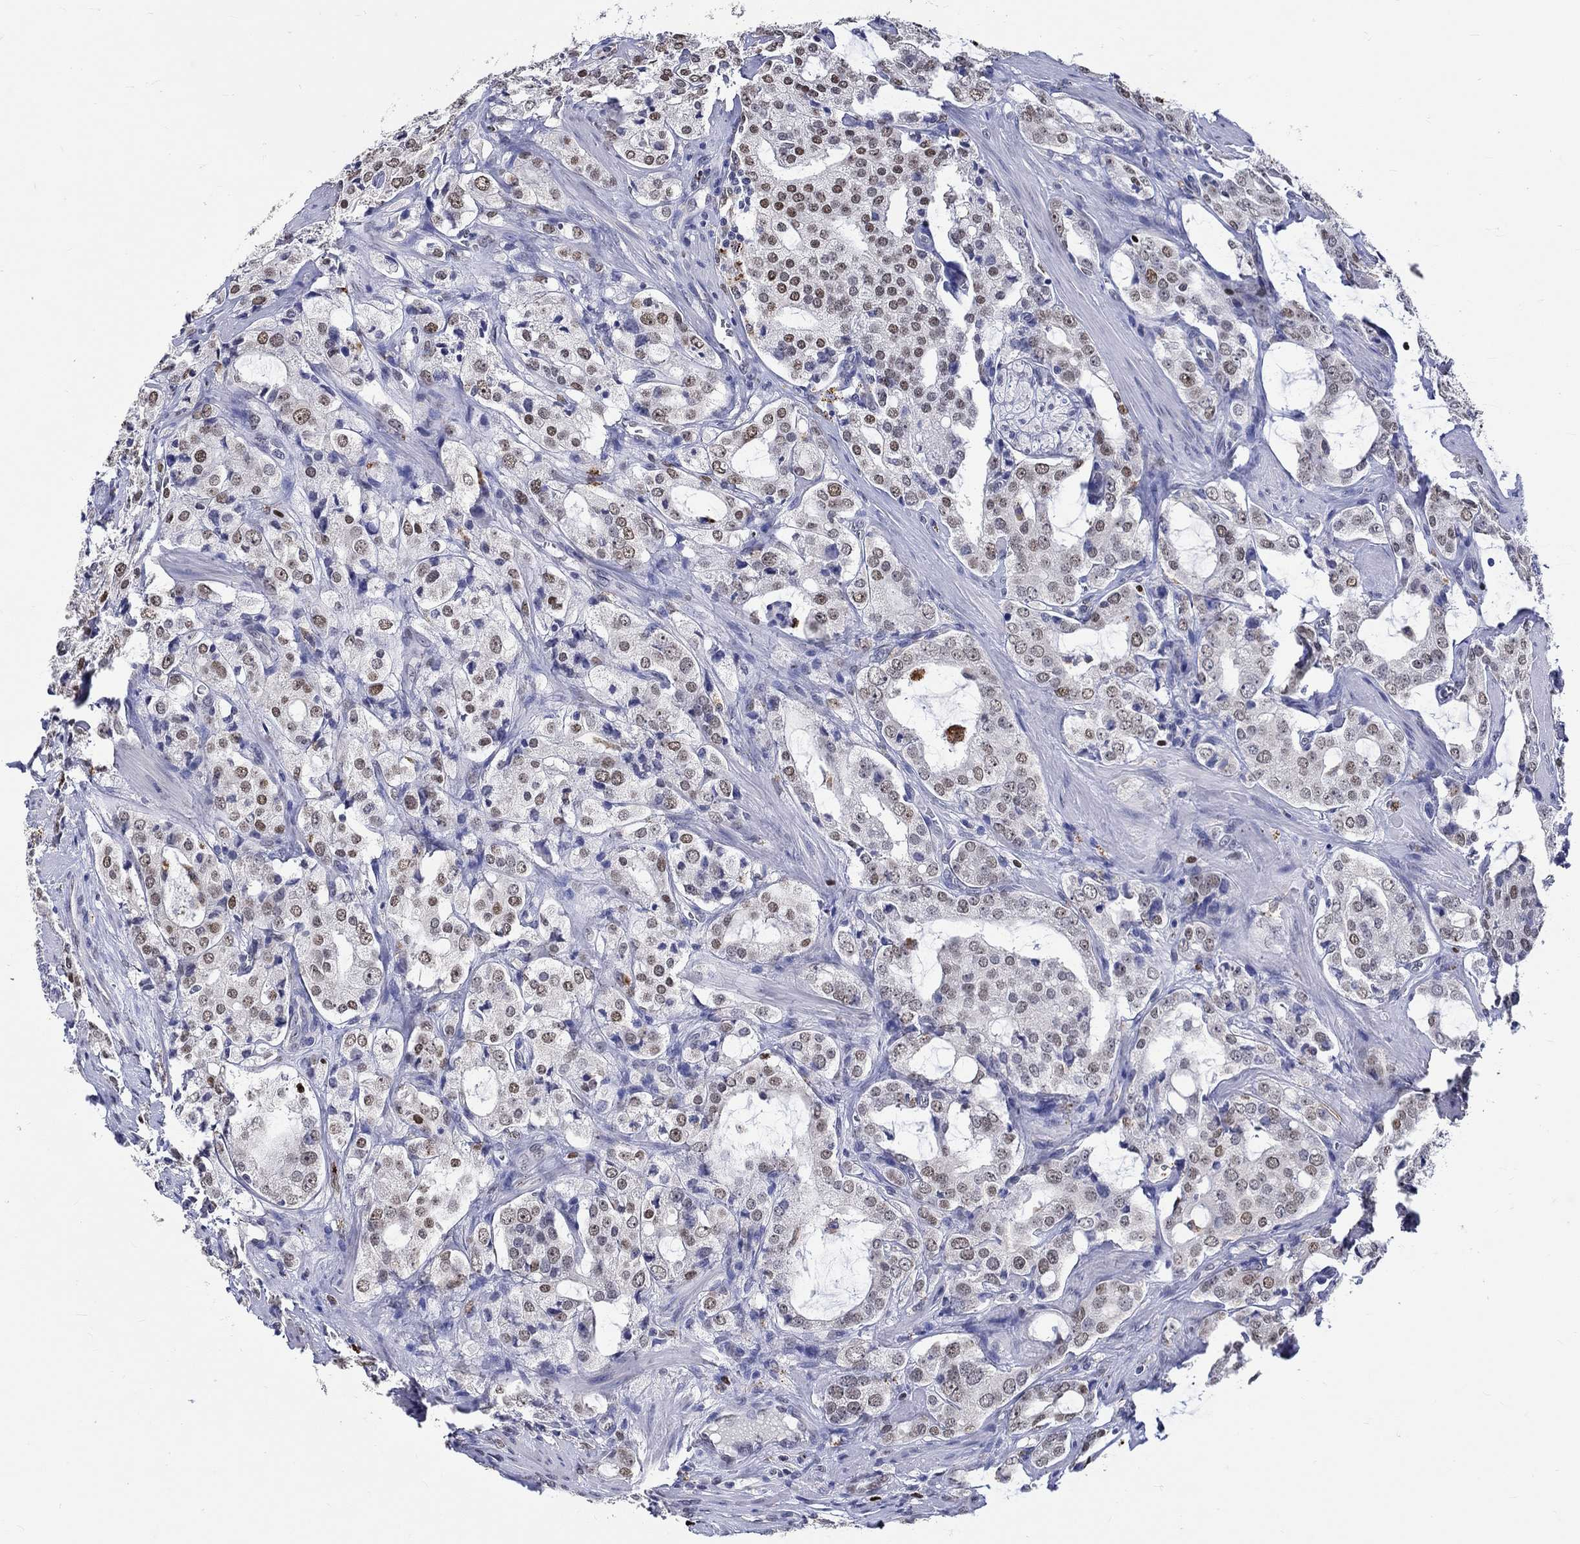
{"staining": {"intensity": "weak", "quantity": "<25%", "location": "cytoplasmic/membranous"}, "tissue": "prostate cancer", "cell_type": "Tumor cells", "image_type": "cancer", "snomed": [{"axis": "morphology", "description": "Adenocarcinoma, NOS"}, {"axis": "topography", "description": "Prostate"}], "caption": "Tumor cells show no significant positivity in adenocarcinoma (prostate). The staining is performed using DAB (3,3'-diaminobenzidine) brown chromogen with nuclei counter-stained in using hematoxylin.", "gene": "GATA2", "patient": {"sex": "male", "age": 66}}